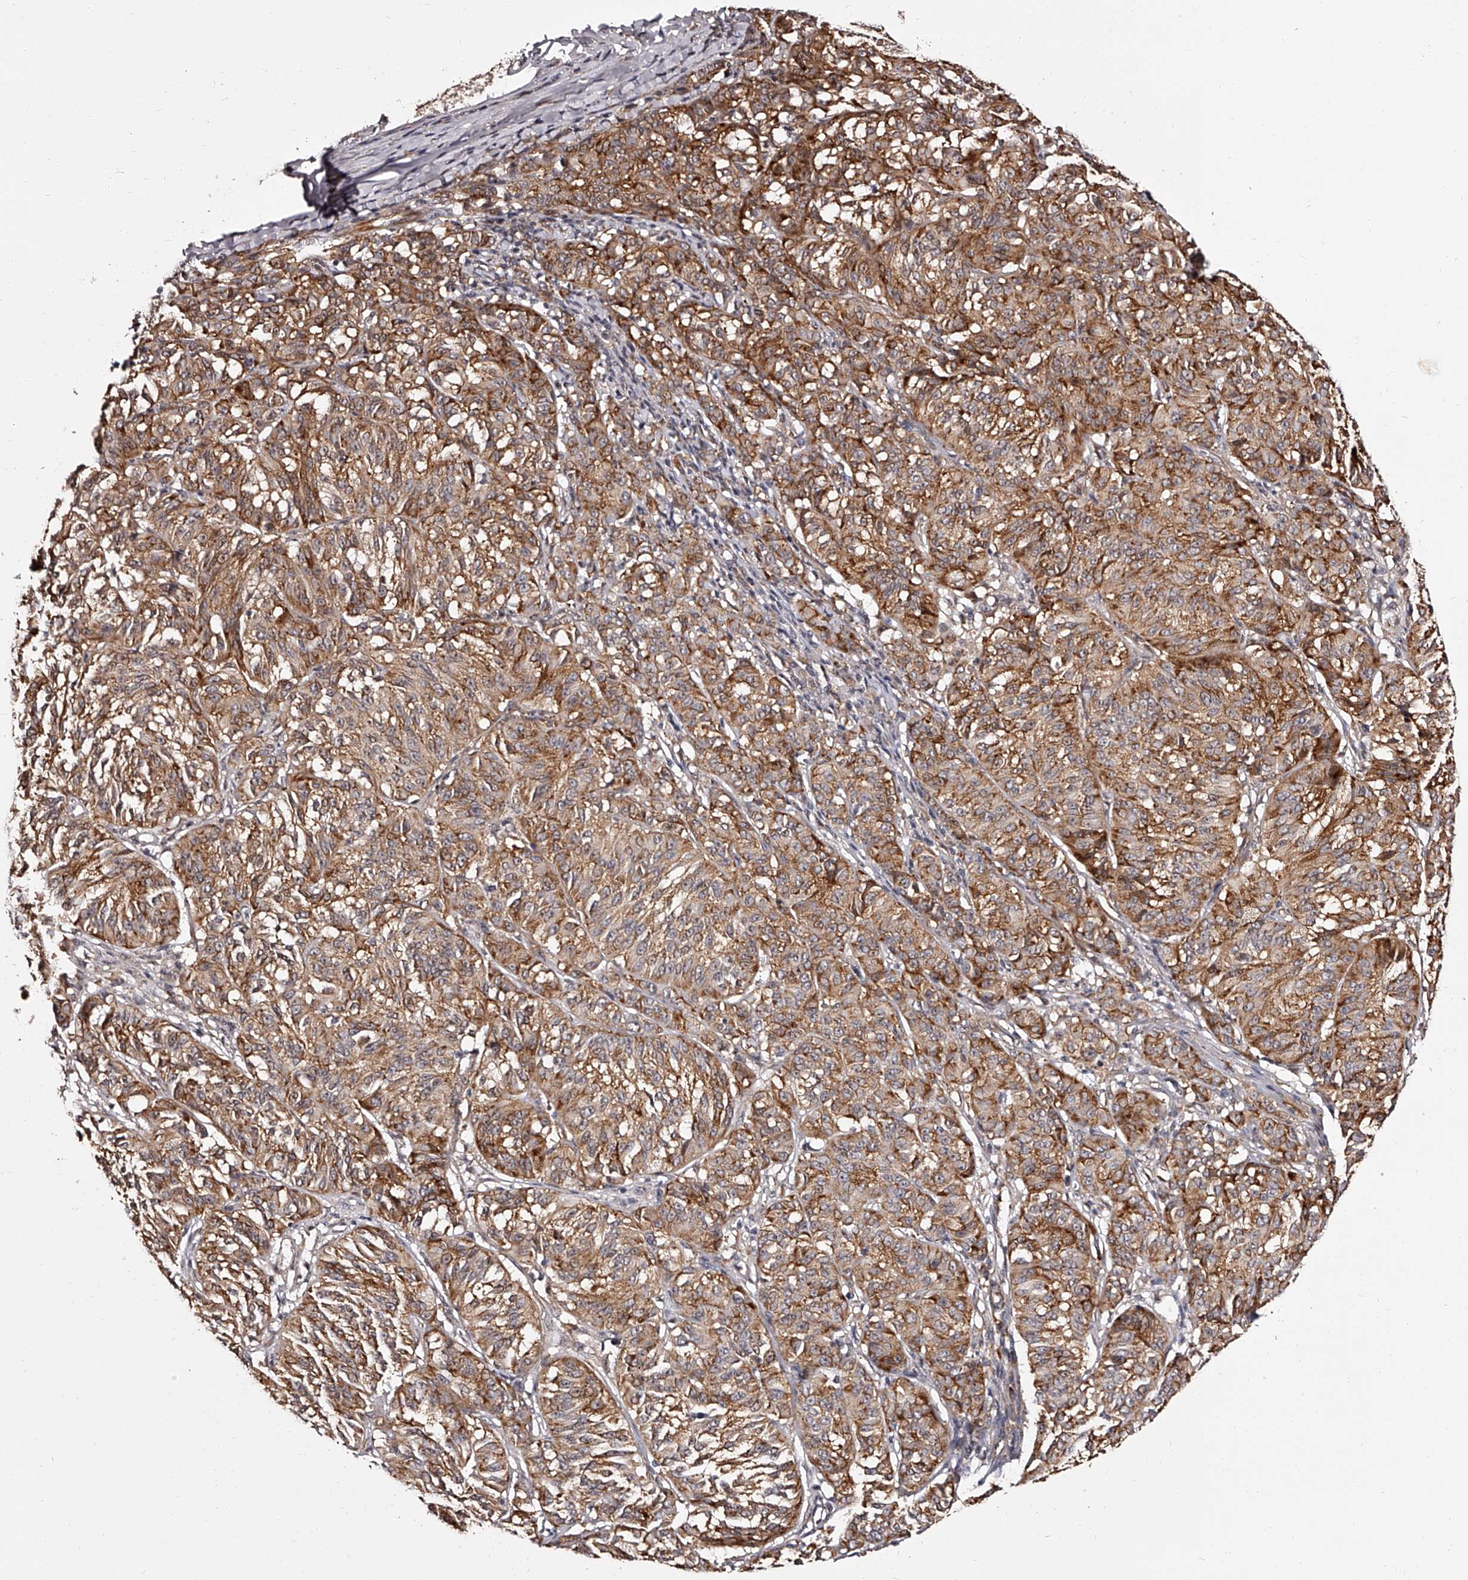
{"staining": {"intensity": "moderate", "quantity": ">75%", "location": "cytoplasmic/membranous"}, "tissue": "melanoma", "cell_type": "Tumor cells", "image_type": "cancer", "snomed": [{"axis": "morphology", "description": "Malignant melanoma, NOS"}, {"axis": "topography", "description": "Skin"}], "caption": "Immunohistochemistry (IHC) histopathology image of neoplastic tissue: human melanoma stained using IHC demonstrates medium levels of moderate protein expression localized specifically in the cytoplasmic/membranous of tumor cells, appearing as a cytoplasmic/membranous brown color.", "gene": "RSC1A1", "patient": {"sex": "female", "age": 72}}